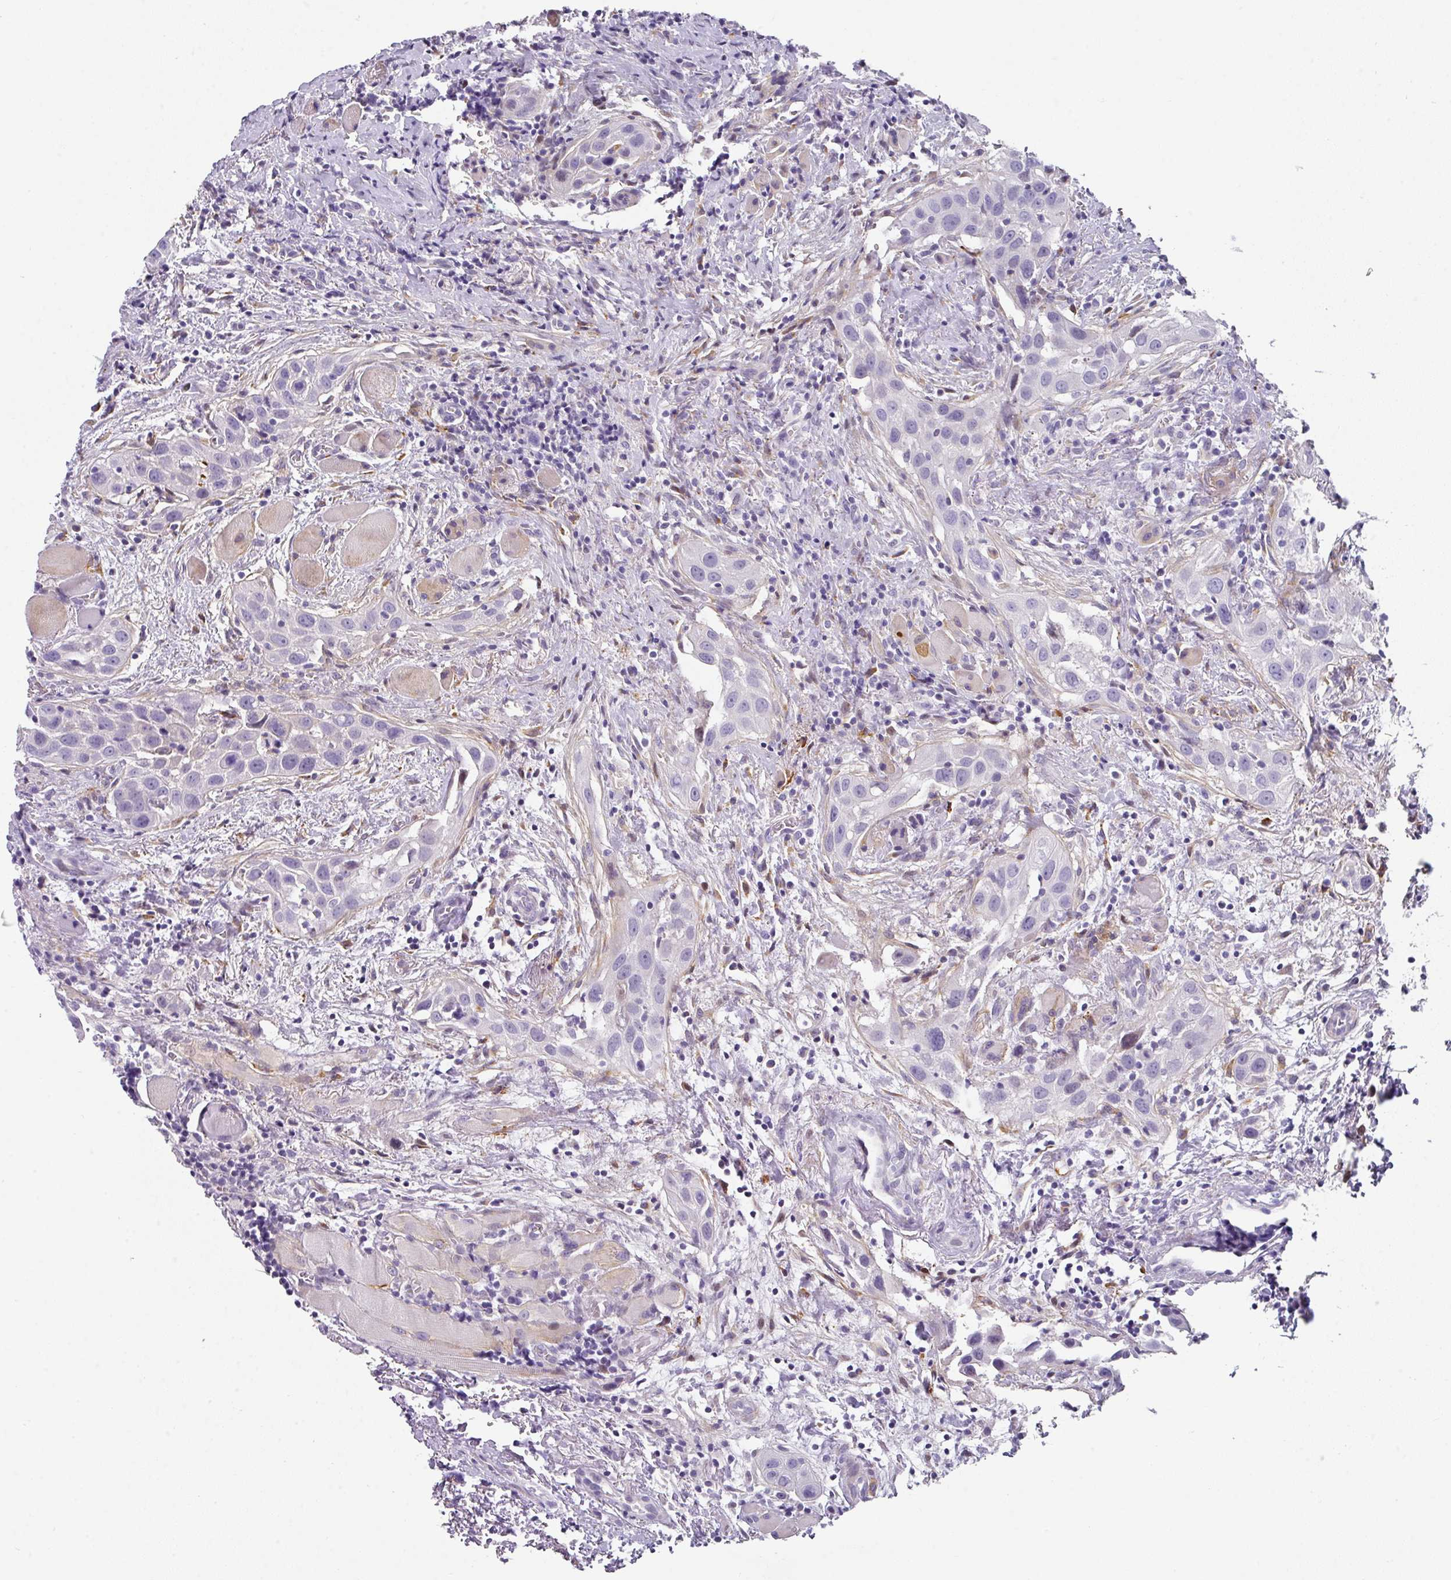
{"staining": {"intensity": "negative", "quantity": "none", "location": "none"}, "tissue": "head and neck cancer", "cell_type": "Tumor cells", "image_type": "cancer", "snomed": [{"axis": "morphology", "description": "Squamous cell carcinoma, NOS"}, {"axis": "topography", "description": "Oral tissue"}, {"axis": "topography", "description": "Head-Neck"}], "caption": "High power microscopy photomicrograph of an immunohistochemistry image of head and neck cancer (squamous cell carcinoma), revealing no significant positivity in tumor cells. Nuclei are stained in blue.", "gene": "ANKRD29", "patient": {"sex": "female", "age": 50}}